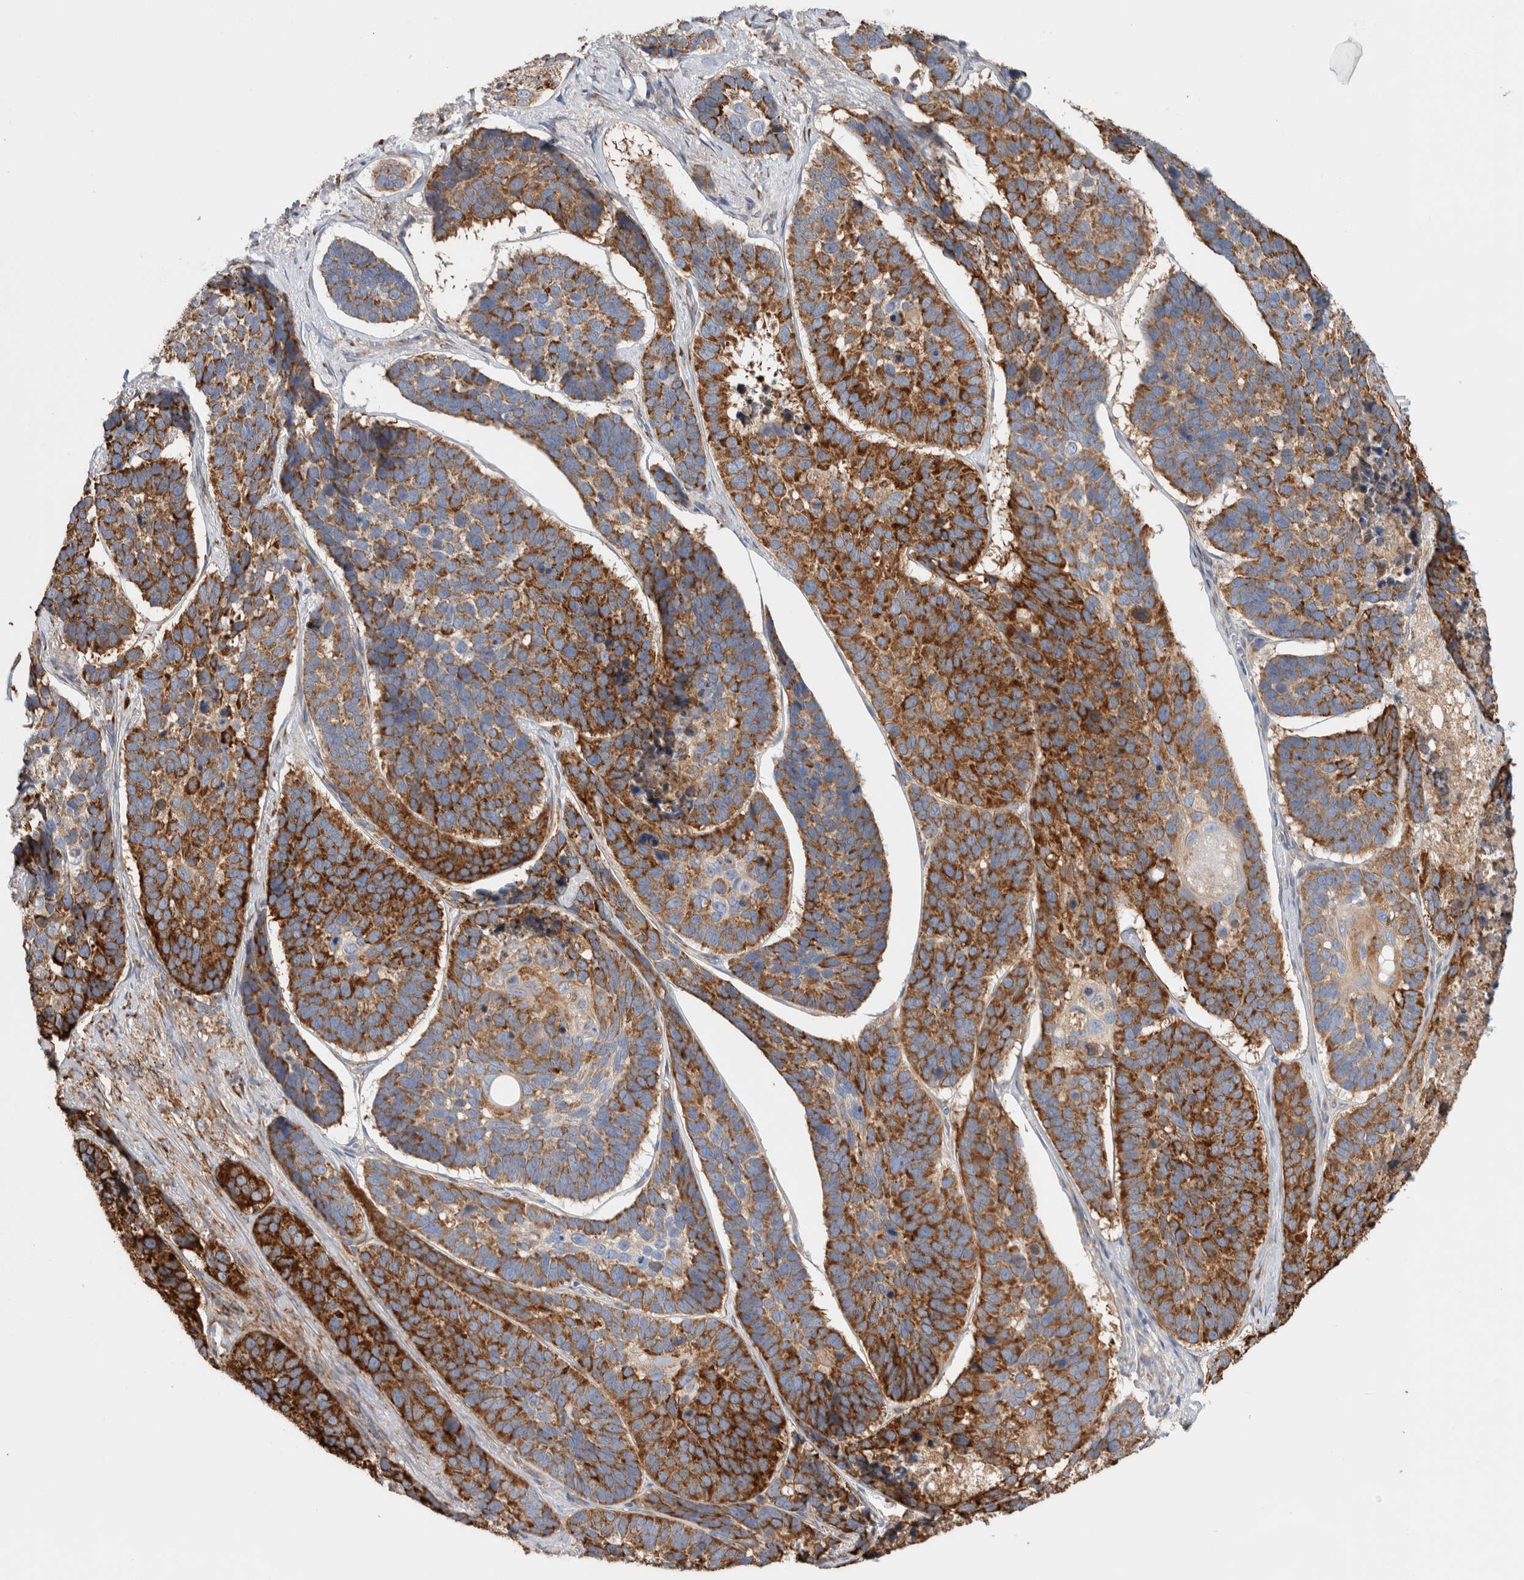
{"staining": {"intensity": "strong", "quantity": "25%-75%", "location": "cytoplasmic/membranous"}, "tissue": "skin cancer", "cell_type": "Tumor cells", "image_type": "cancer", "snomed": [{"axis": "morphology", "description": "Basal cell carcinoma"}, {"axis": "topography", "description": "Skin"}], "caption": "A high amount of strong cytoplasmic/membranous staining is present in about 25%-75% of tumor cells in basal cell carcinoma (skin) tissue. Using DAB (brown) and hematoxylin (blue) stains, captured at high magnification using brightfield microscopy.", "gene": "P4HA1", "patient": {"sex": "male", "age": 62}}